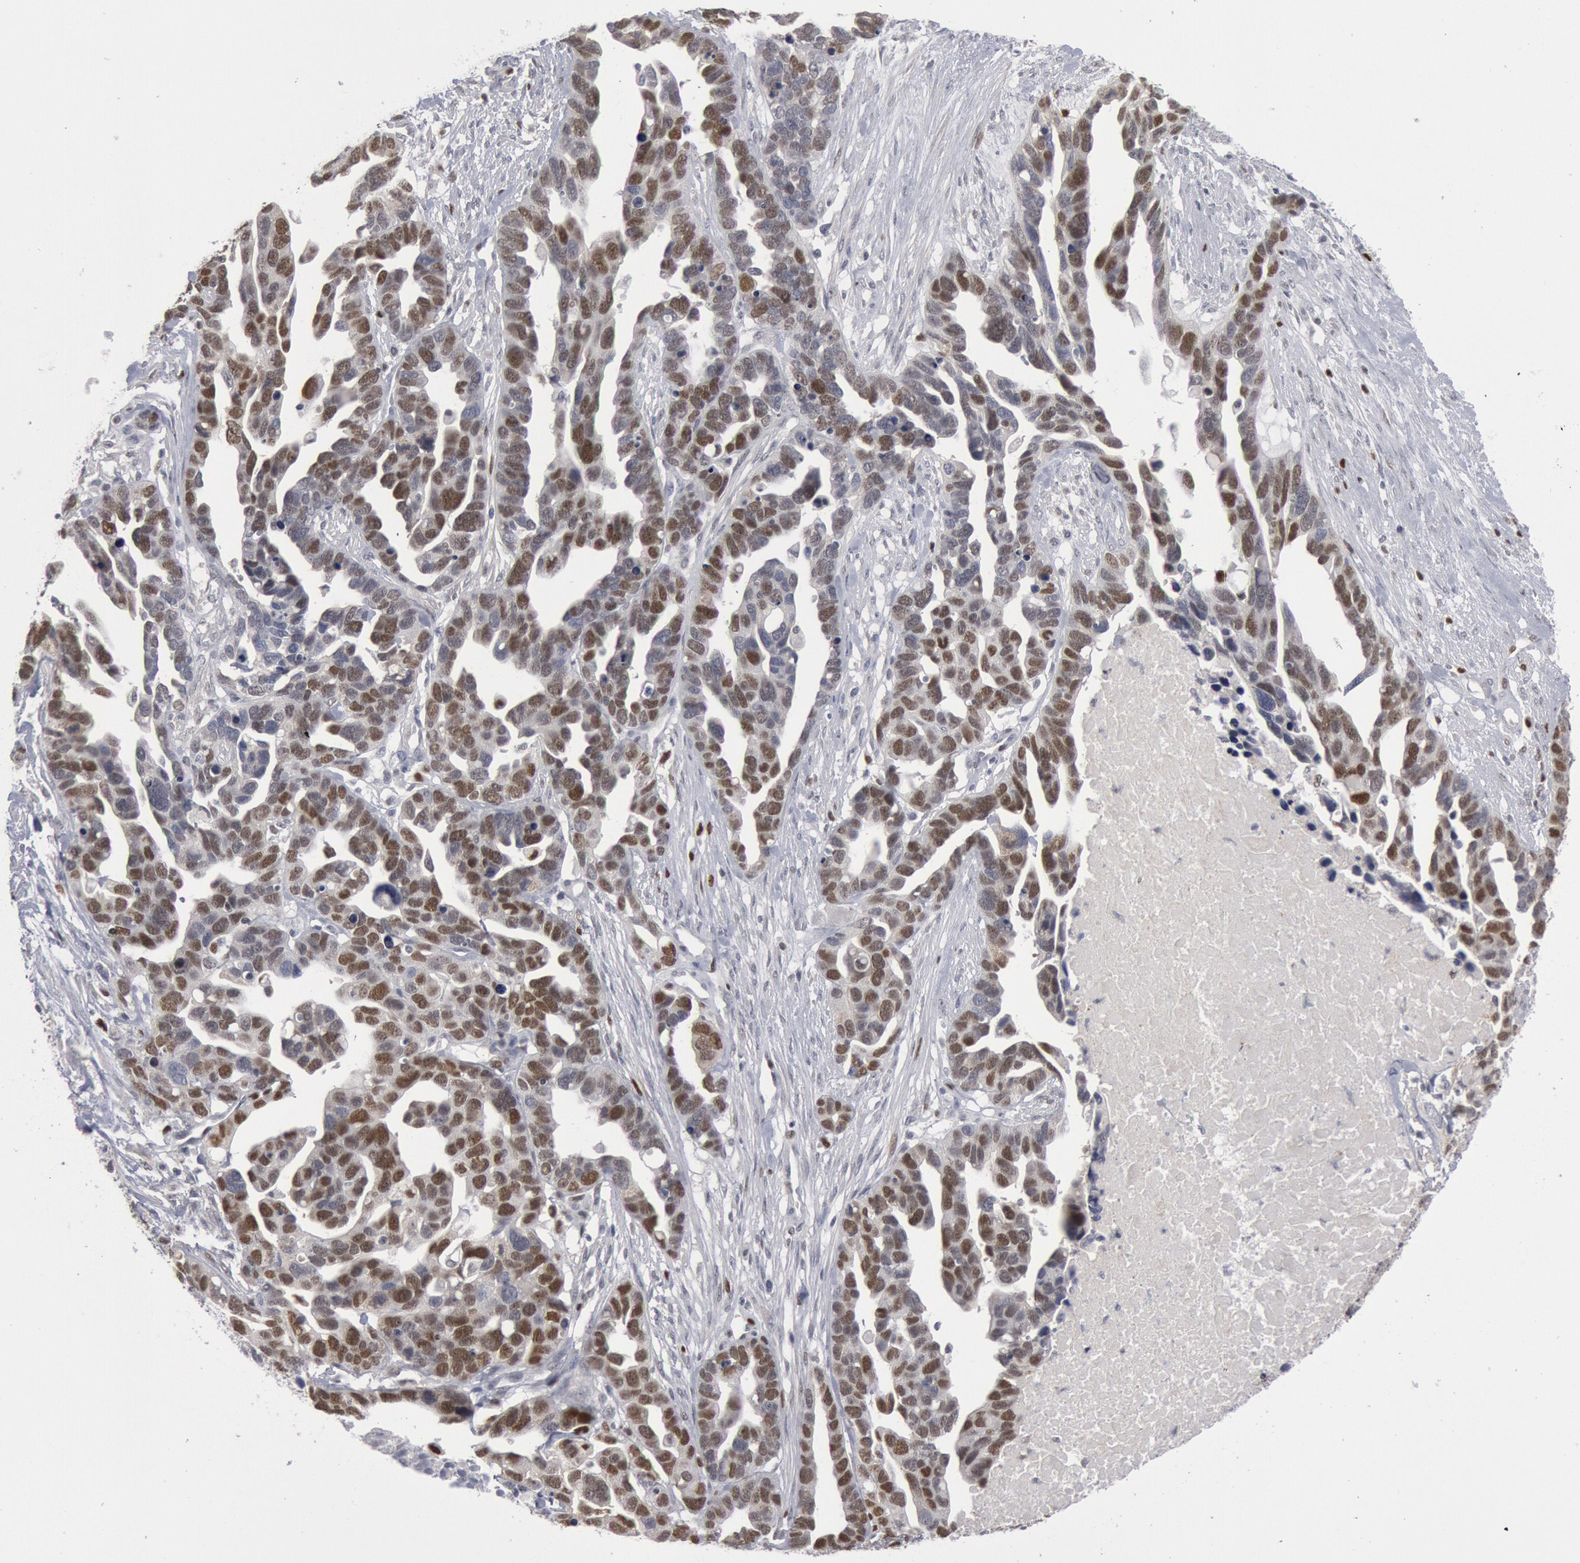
{"staining": {"intensity": "moderate", "quantity": ">75%", "location": "nuclear"}, "tissue": "ovarian cancer", "cell_type": "Tumor cells", "image_type": "cancer", "snomed": [{"axis": "morphology", "description": "Cystadenocarcinoma, serous, NOS"}, {"axis": "topography", "description": "Ovary"}], "caption": "The immunohistochemical stain shows moderate nuclear expression in tumor cells of ovarian serous cystadenocarcinoma tissue.", "gene": "WDHD1", "patient": {"sex": "female", "age": 54}}